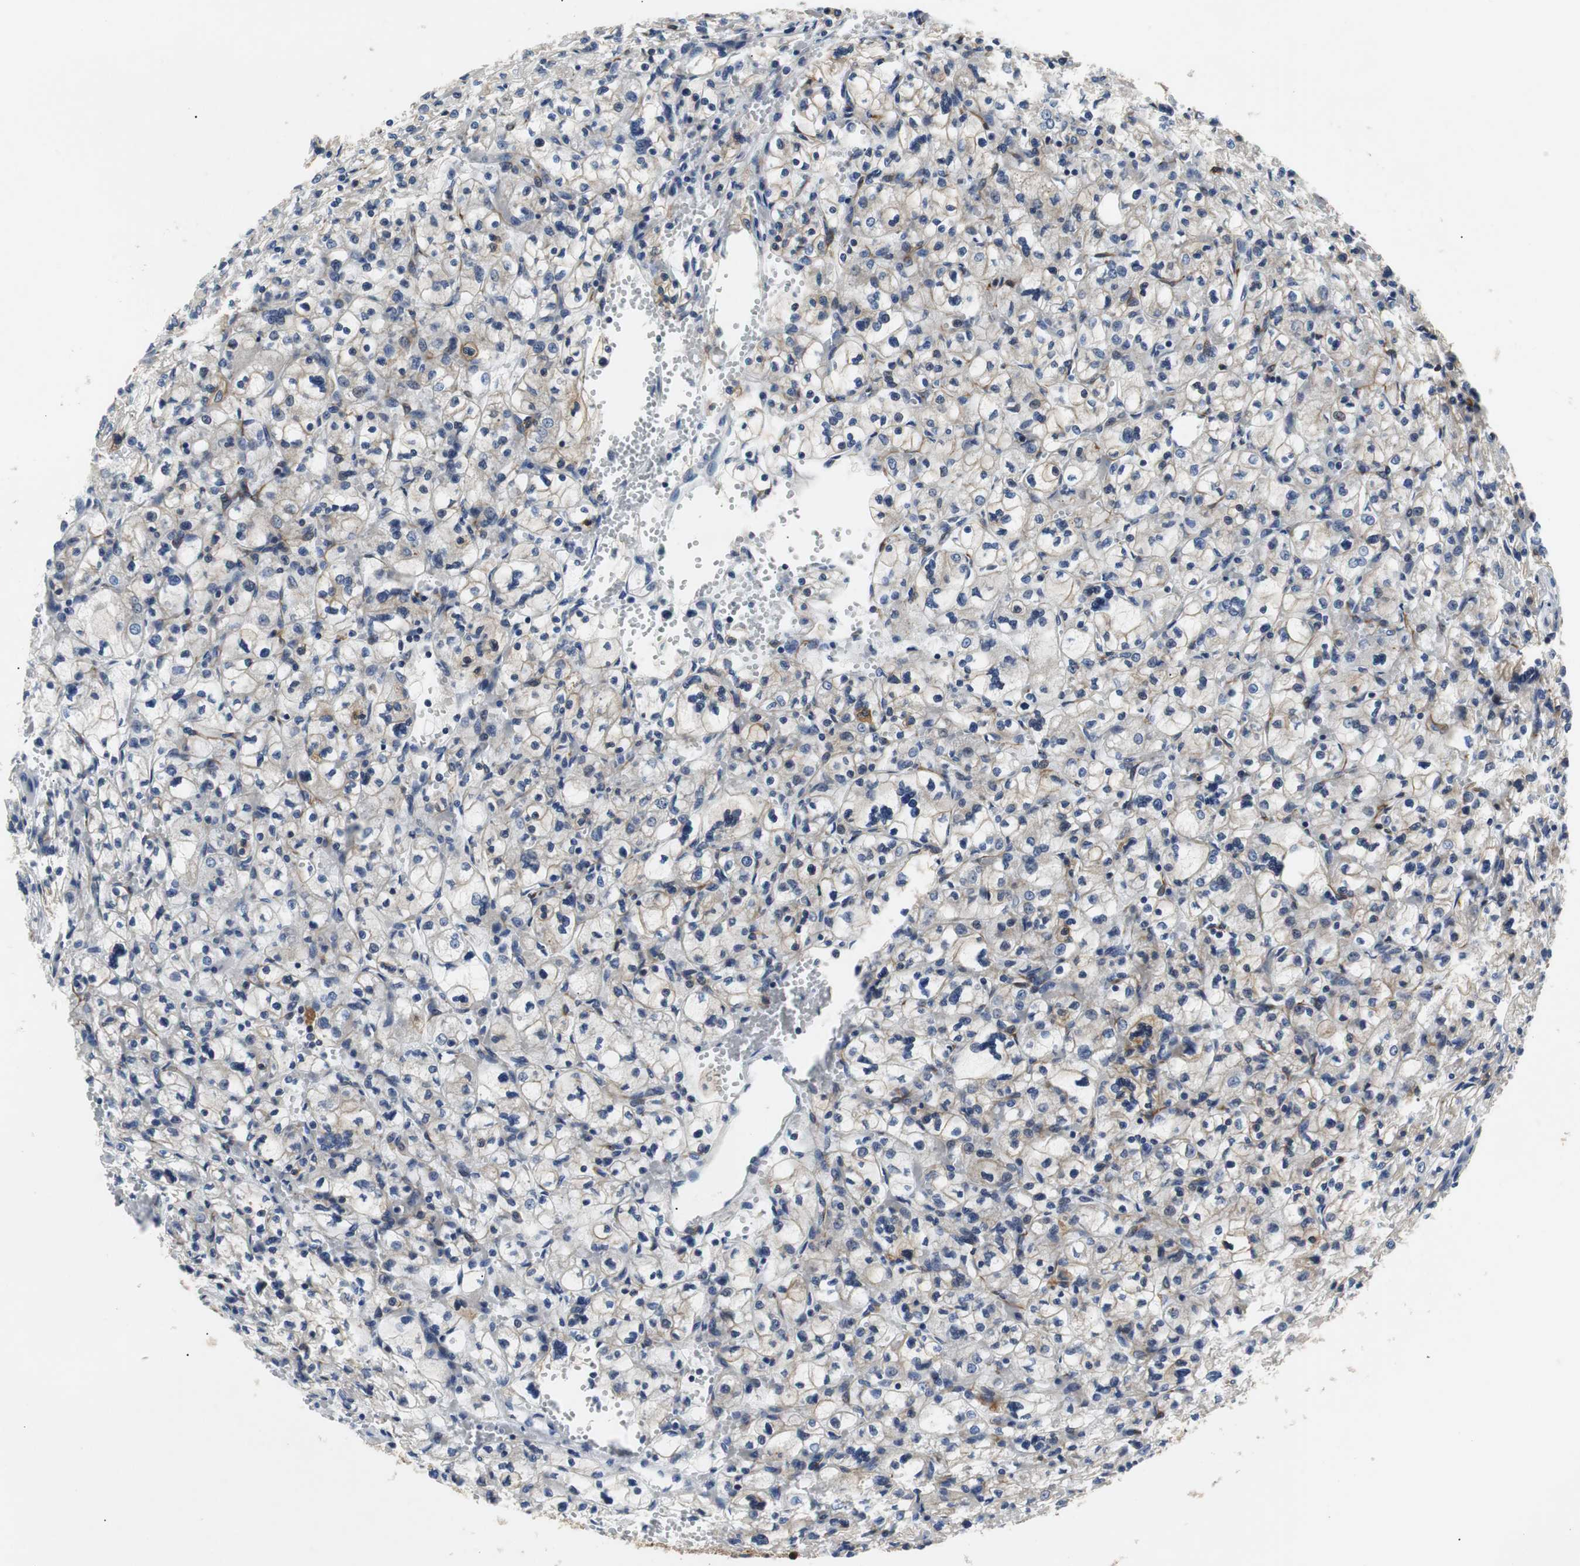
{"staining": {"intensity": "negative", "quantity": "none", "location": "none"}, "tissue": "renal cancer", "cell_type": "Tumor cells", "image_type": "cancer", "snomed": [{"axis": "morphology", "description": "Adenocarcinoma, NOS"}, {"axis": "topography", "description": "Kidney"}], "caption": "Immunohistochemical staining of human adenocarcinoma (renal) exhibits no significant staining in tumor cells.", "gene": "GYS1", "patient": {"sex": "female", "age": 83}}